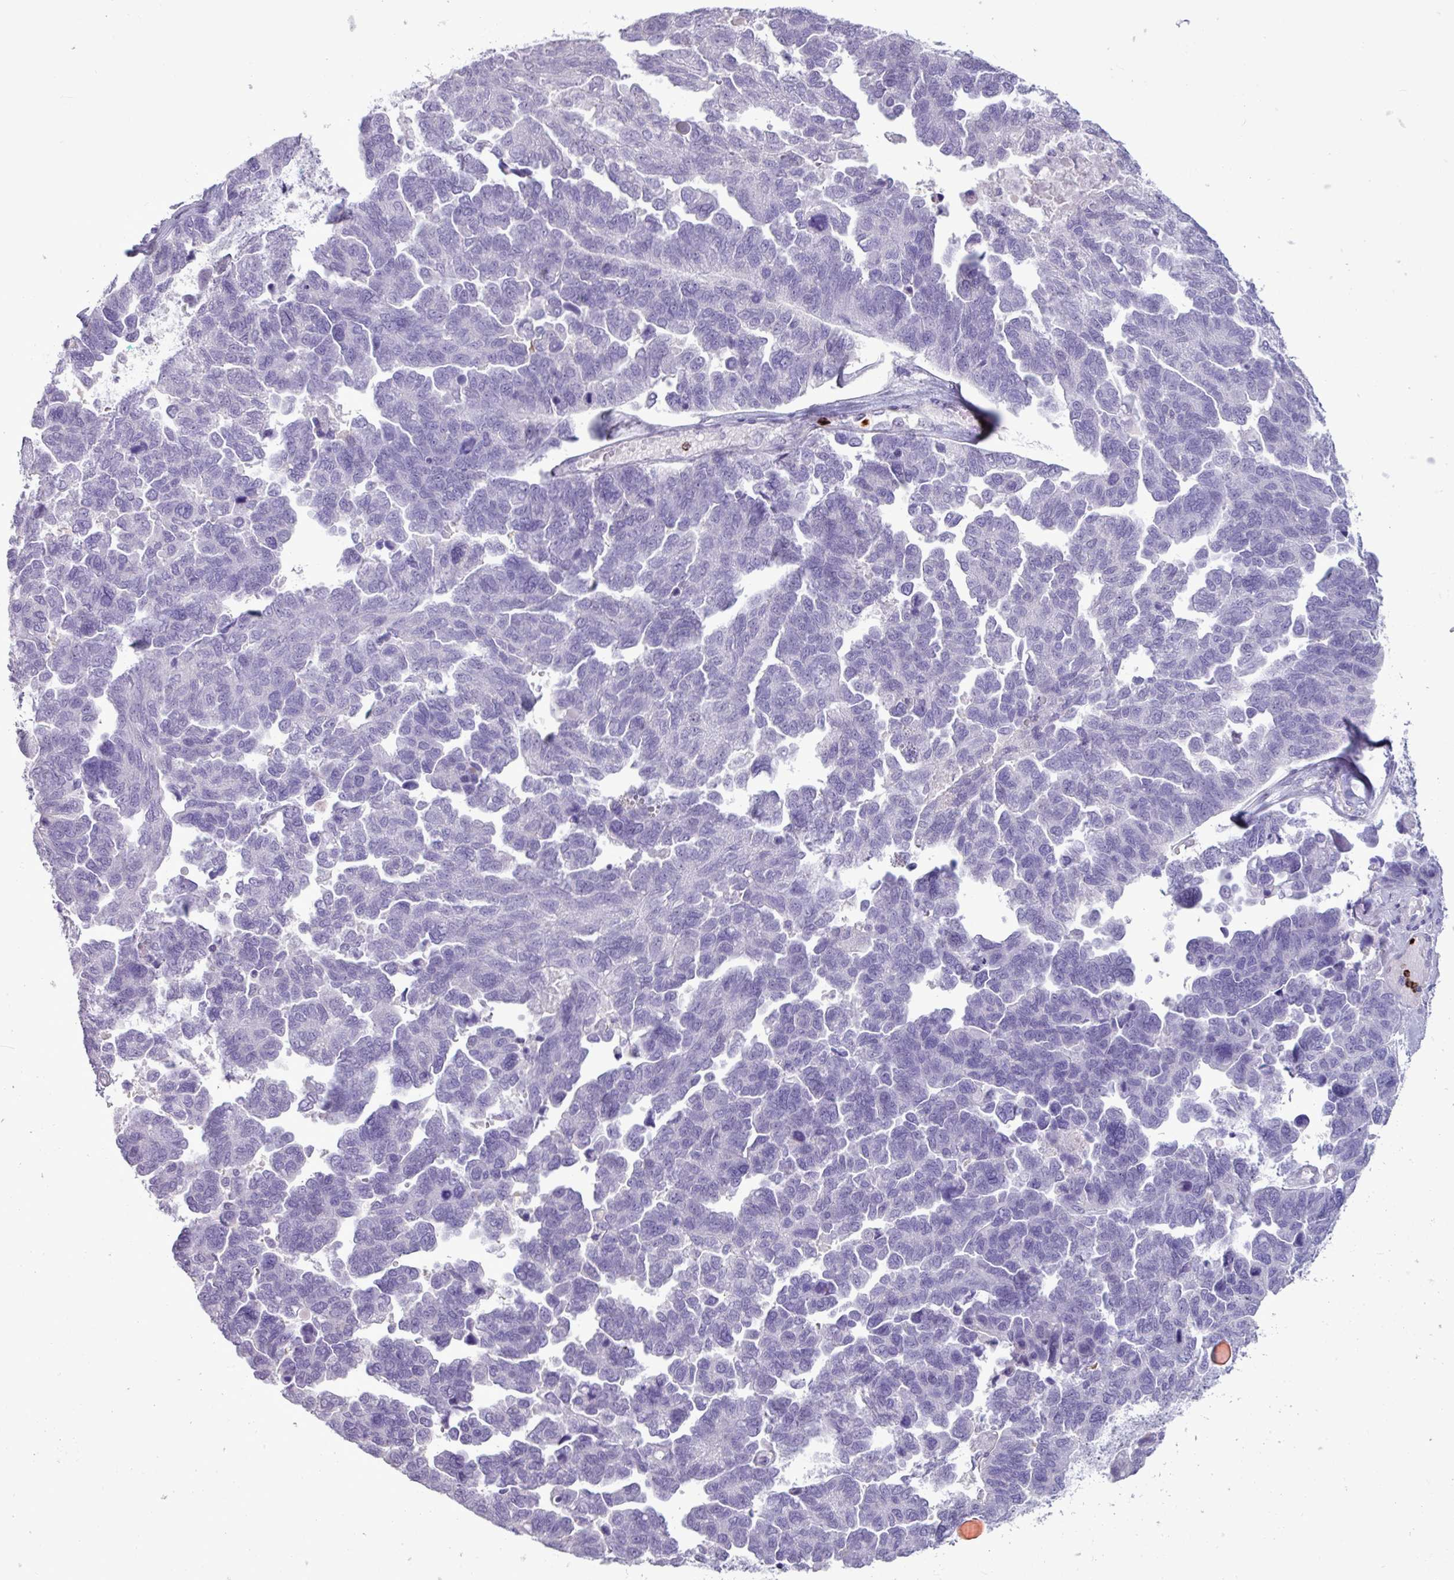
{"staining": {"intensity": "negative", "quantity": "none", "location": "none"}, "tissue": "ovarian cancer", "cell_type": "Tumor cells", "image_type": "cancer", "snomed": [{"axis": "morphology", "description": "Cystadenocarcinoma, serous, NOS"}, {"axis": "topography", "description": "Ovary"}], "caption": "Immunohistochemistry (IHC) of ovarian serous cystadenocarcinoma demonstrates no staining in tumor cells.", "gene": "TMEM178A", "patient": {"sex": "female", "age": 64}}